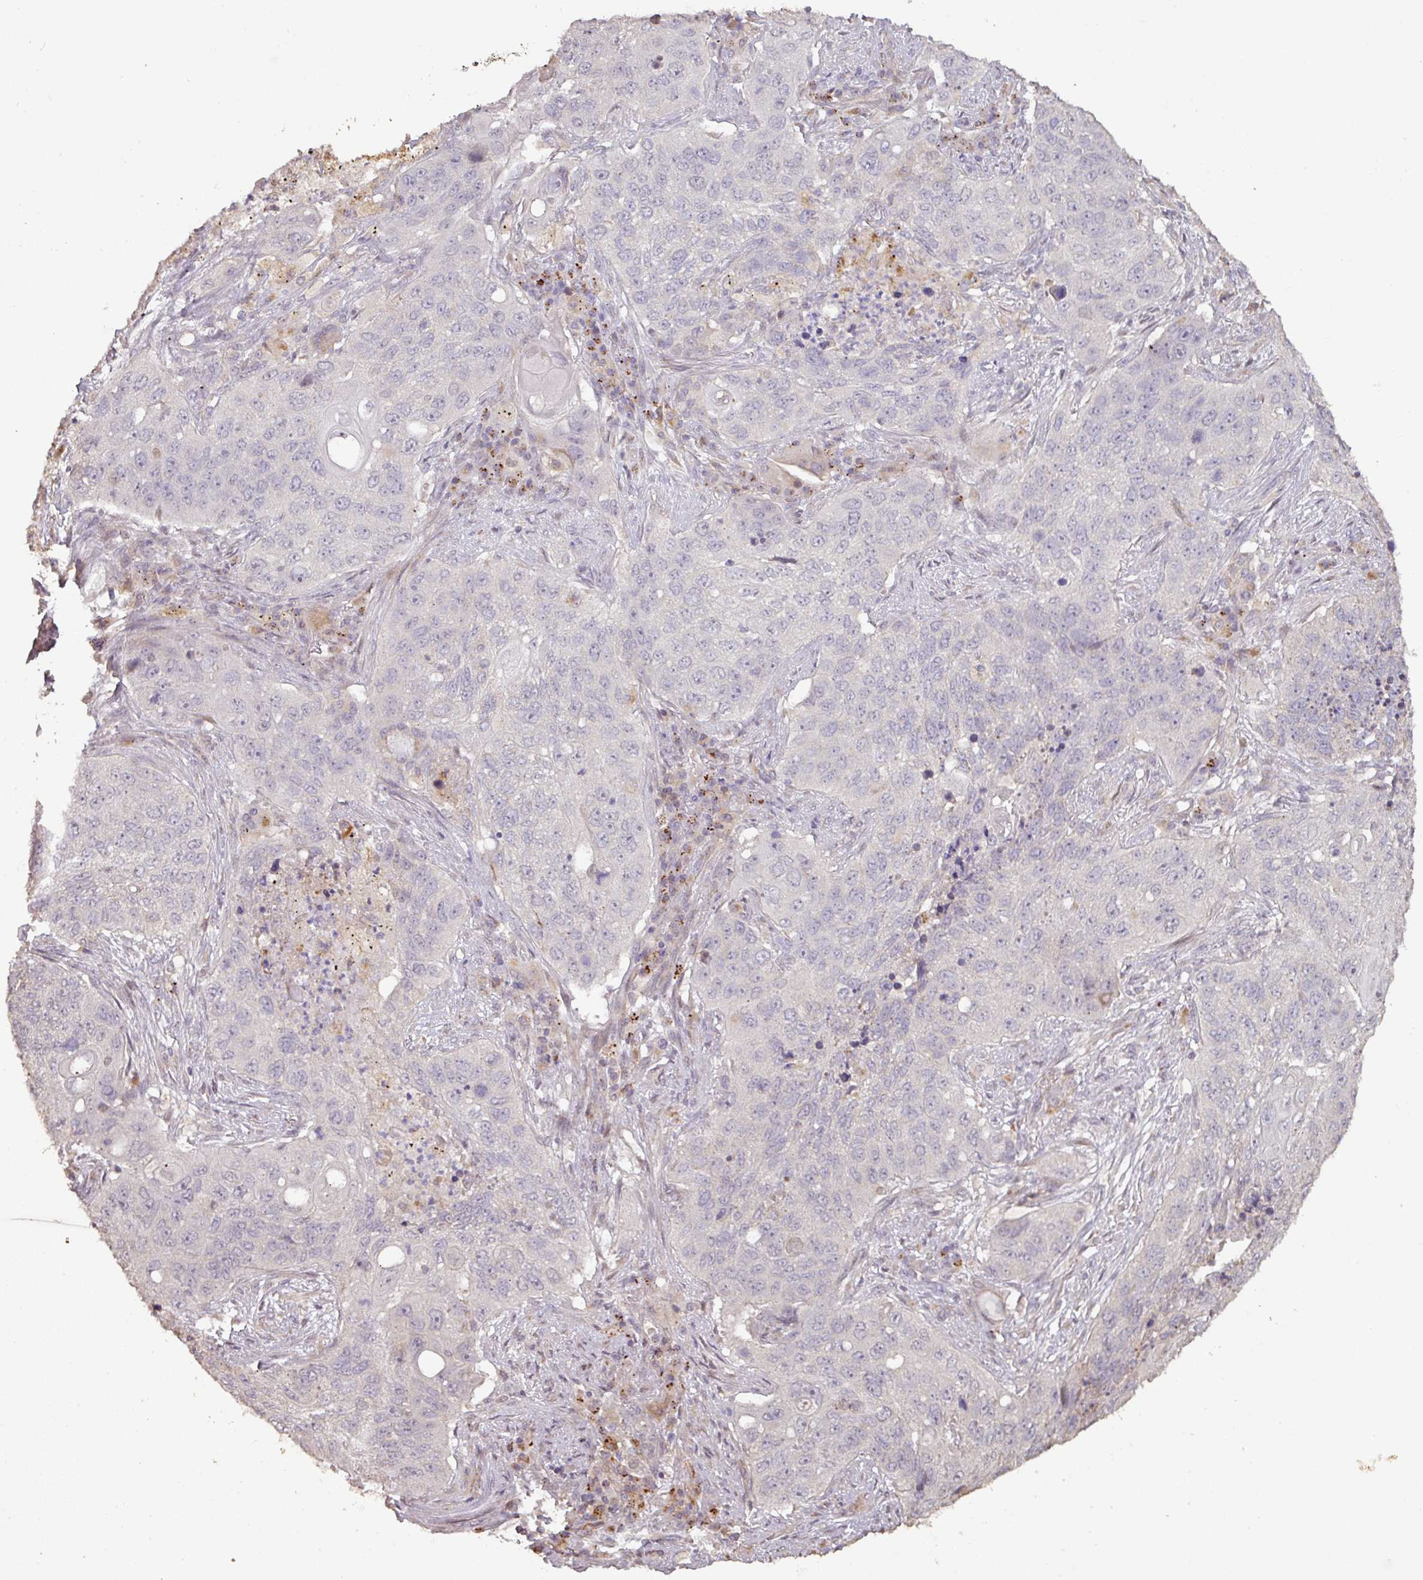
{"staining": {"intensity": "negative", "quantity": "none", "location": "none"}, "tissue": "lung cancer", "cell_type": "Tumor cells", "image_type": "cancer", "snomed": [{"axis": "morphology", "description": "Squamous cell carcinoma, NOS"}, {"axis": "topography", "description": "Lung"}], "caption": "The micrograph displays no significant positivity in tumor cells of lung squamous cell carcinoma.", "gene": "CXCR5", "patient": {"sex": "female", "age": 63}}